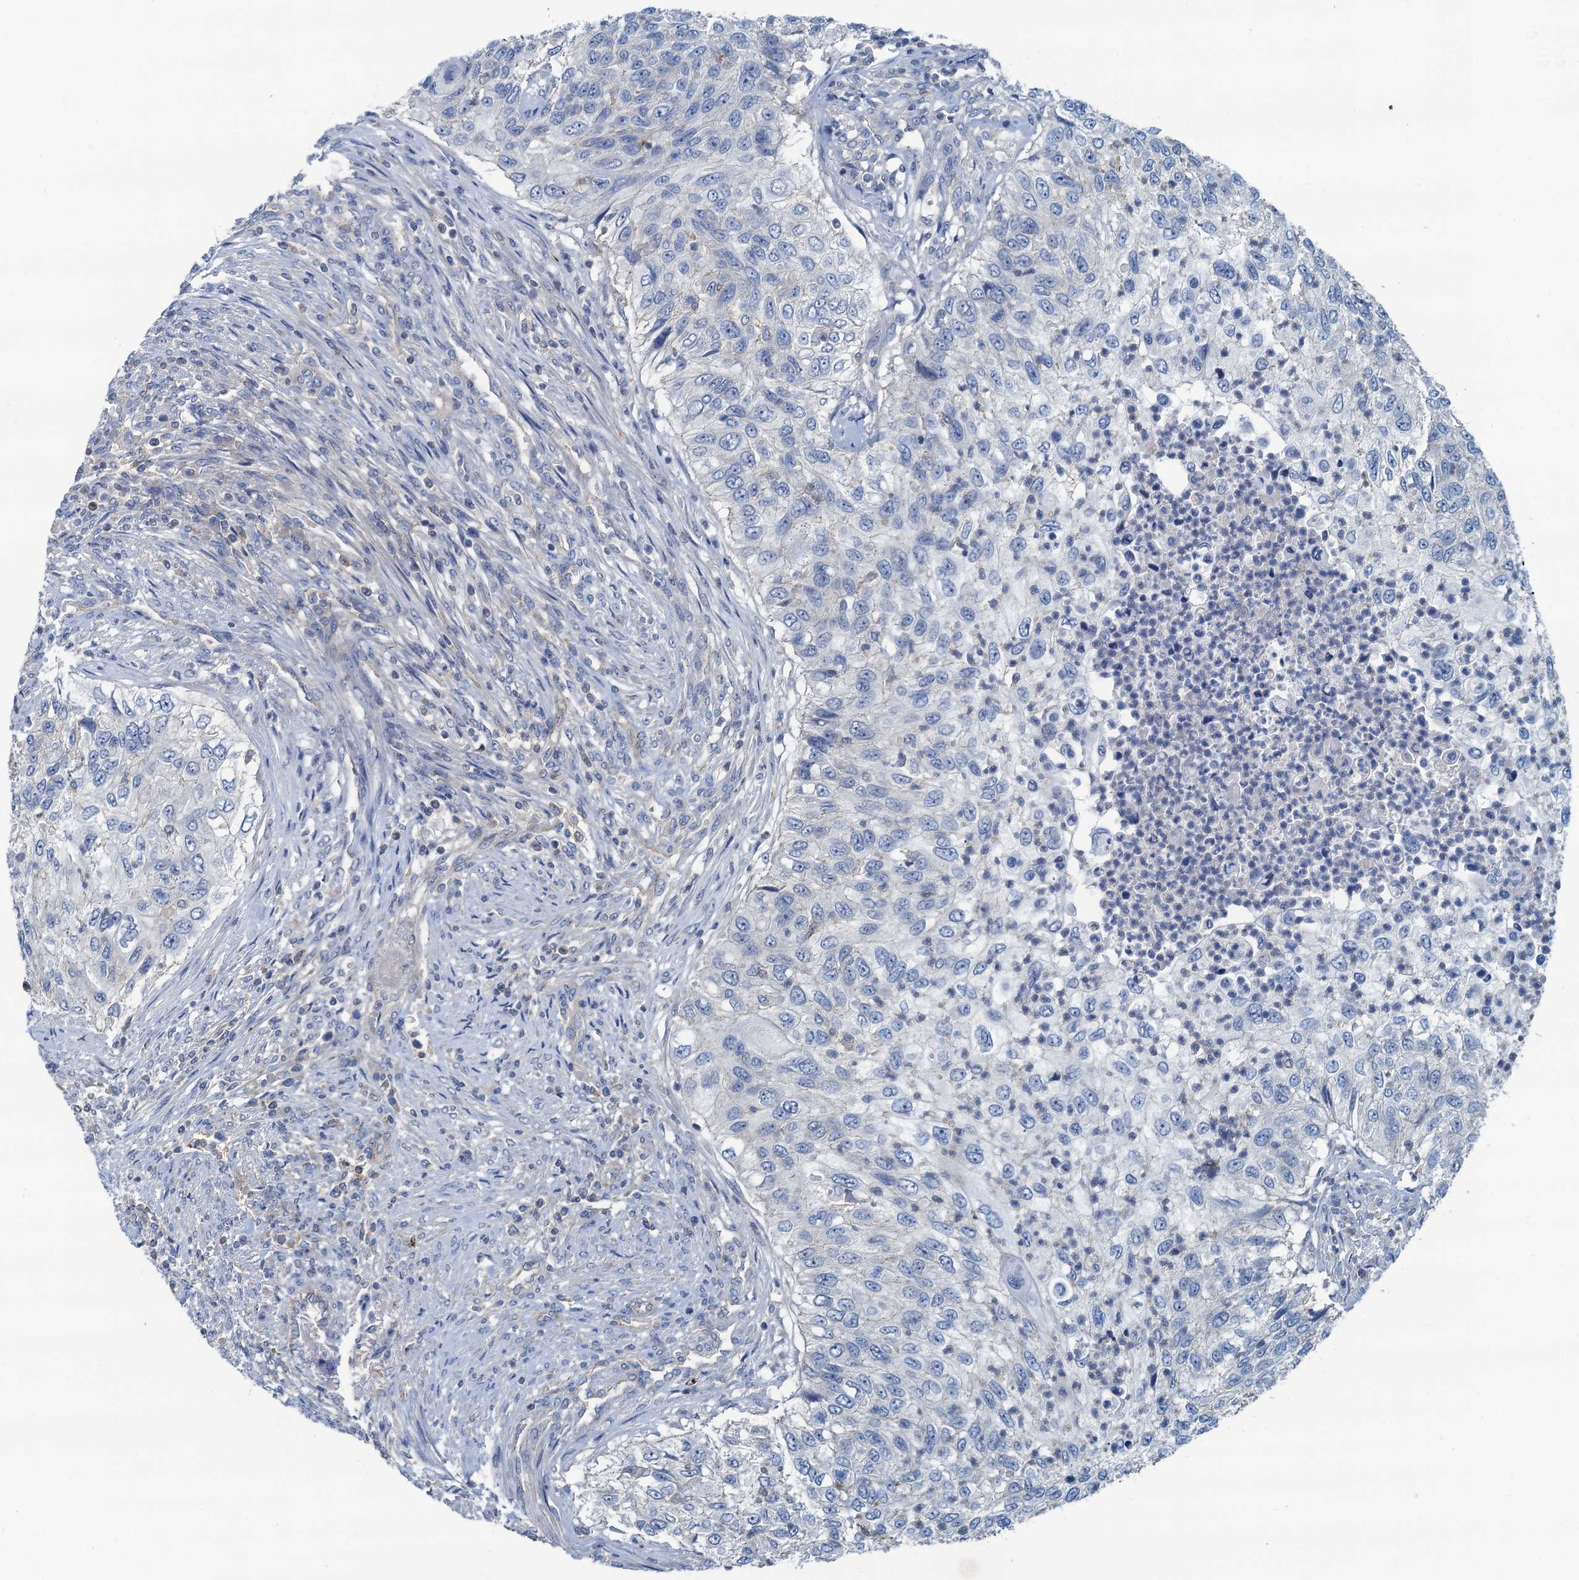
{"staining": {"intensity": "negative", "quantity": "none", "location": "none"}, "tissue": "urothelial cancer", "cell_type": "Tumor cells", "image_type": "cancer", "snomed": [{"axis": "morphology", "description": "Urothelial carcinoma, High grade"}, {"axis": "topography", "description": "Urinary bladder"}], "caption": "Human urothelial carcinoma (high-grade) stained for a protein using immunohistochemistry reveals no expression in tumor cells.", "gene": "THAP10", "patient": {"sex": "female", "age": 60}}